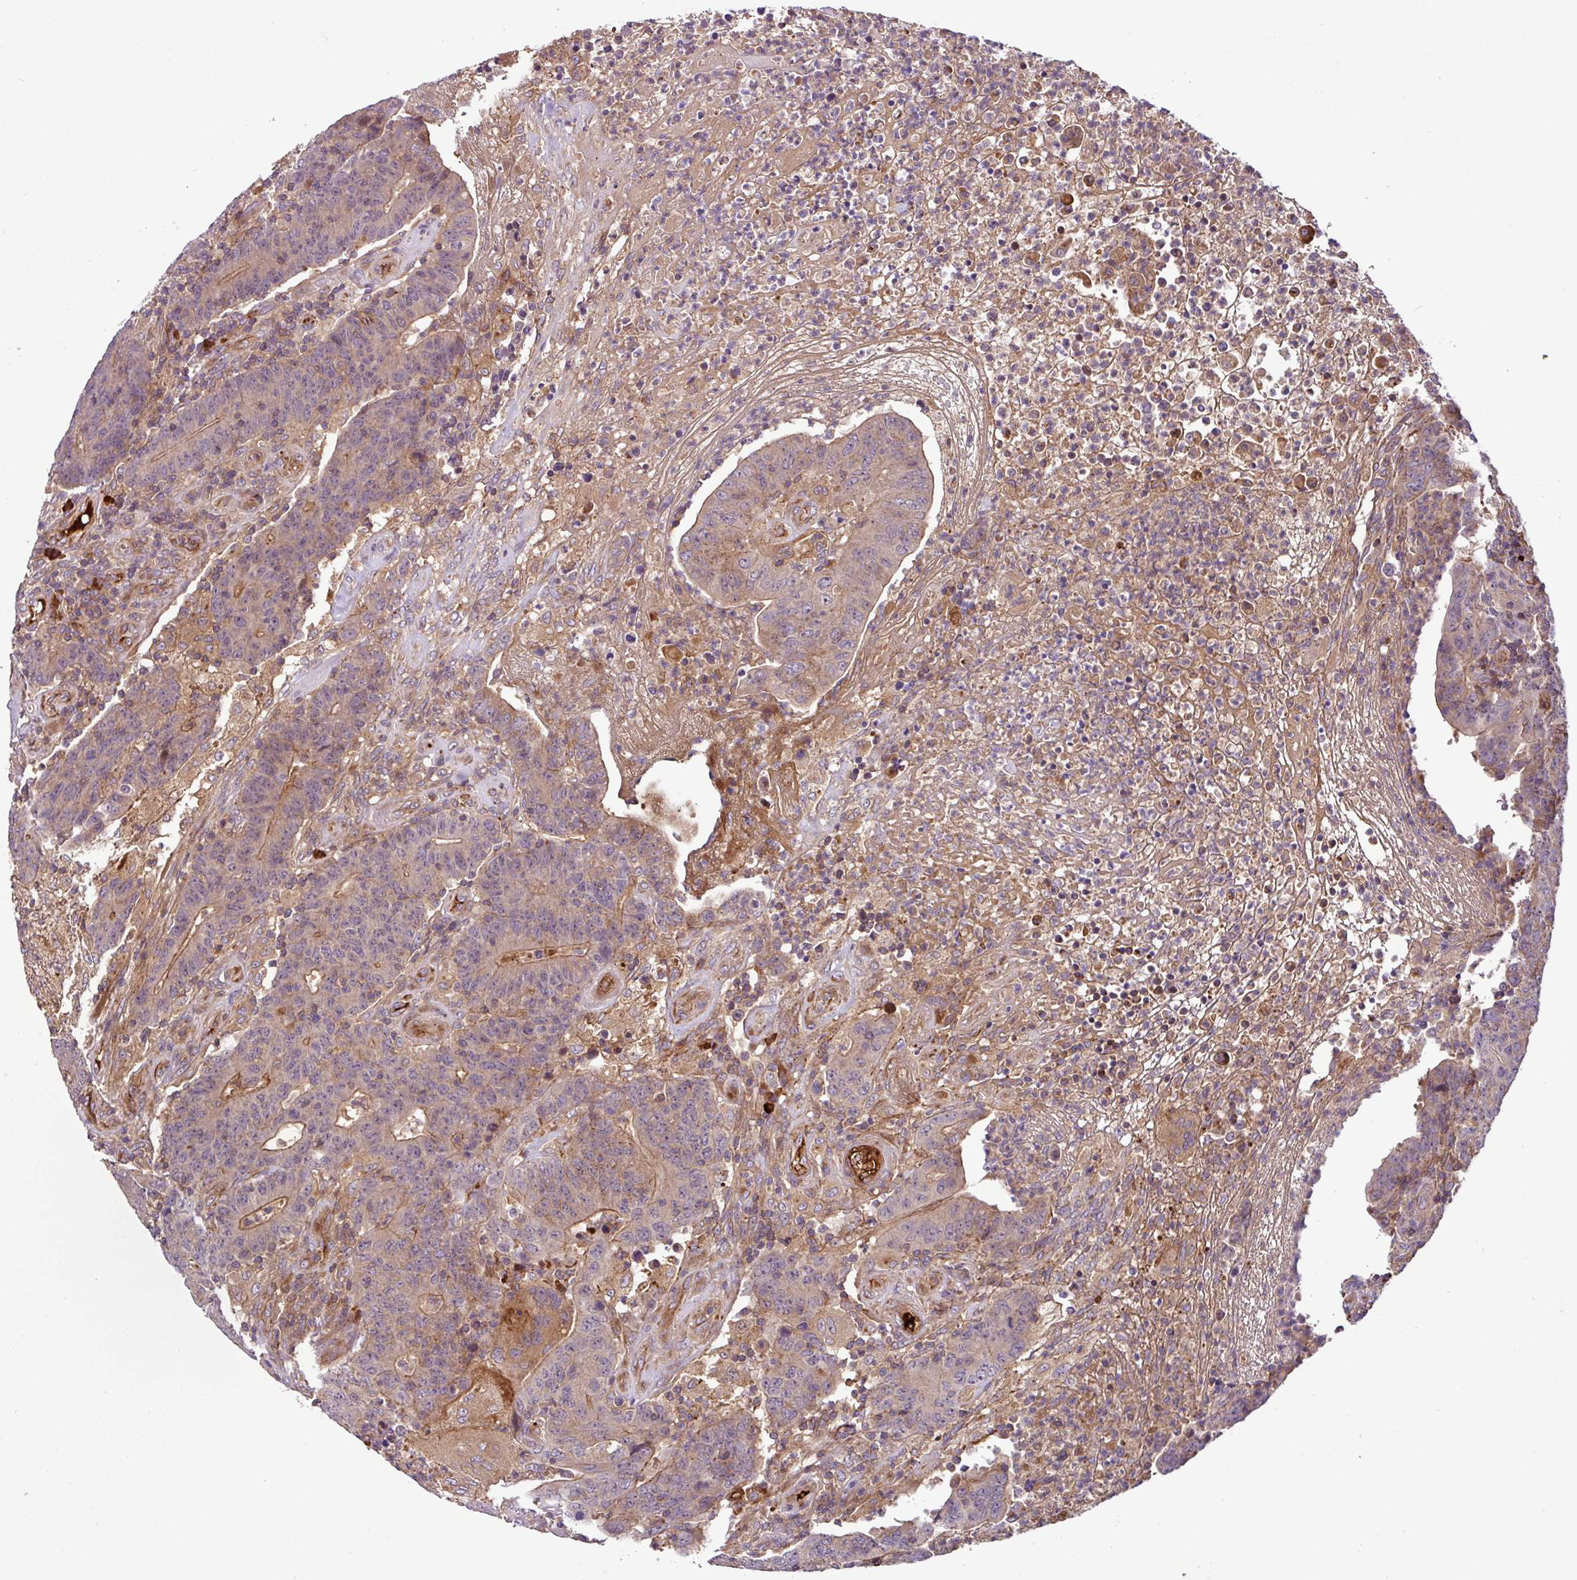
{"staining": {"intensity": "moderate", "quantity": "25%-75%", "location": "cytoplasmic/membranous"}, "tissue": "colorectal cancer", "cell_type": "Tumor cells", "image_type": "cancer", "snomed": [{"axis": "morphology", "description": "Adenocarcinoma, NOS"}, {"axis": "topography", "description": "Colon"}], "caption": "Protein expression by immunohistochemistry (IHC) exhibits moderate cytoplasmic/membranous staining in approximately 25%-75% of tumor cells in colorectal cancer (adenocarcinoma).", "gene": "ZNF266", "patient": {"sex": "female", "age": 75}}